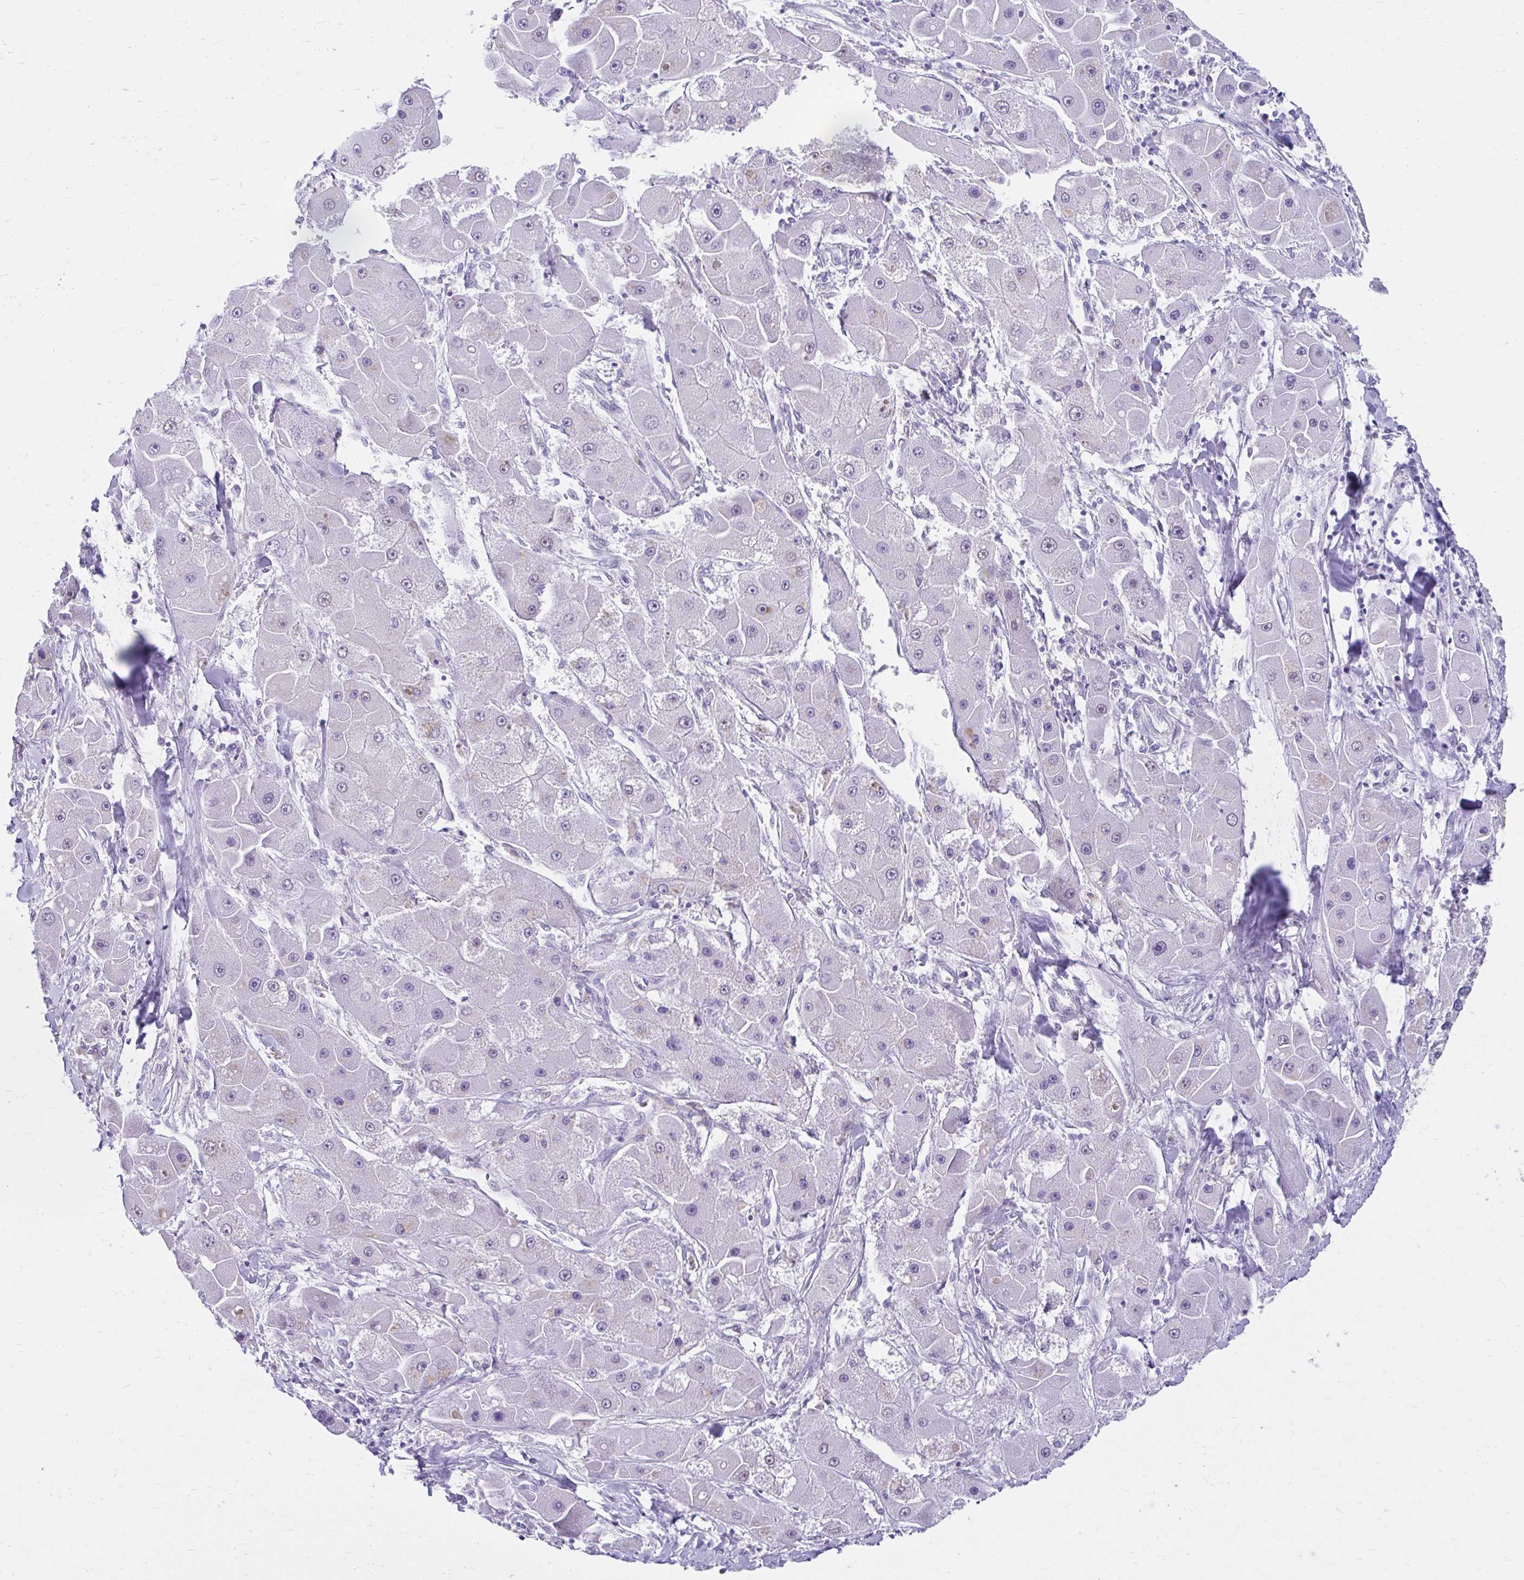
{"staining": {"intensity": "negative", "quantity": "none", "location": "none"}, "tissue": "liver cancer", "cell_type": "Tumor cells", "image_type": "cancer", "snomed": [{"axis": "morphology", "description": "Carcinoma, Hepatocellular, NOS"}, {"axis": "topography", "description": "Liver"}], "caption": "There is no significant positivity in tumor cells of liver cancer.", "gene": "DCAF17", "patient": {"sex": "male", "age": 24}}